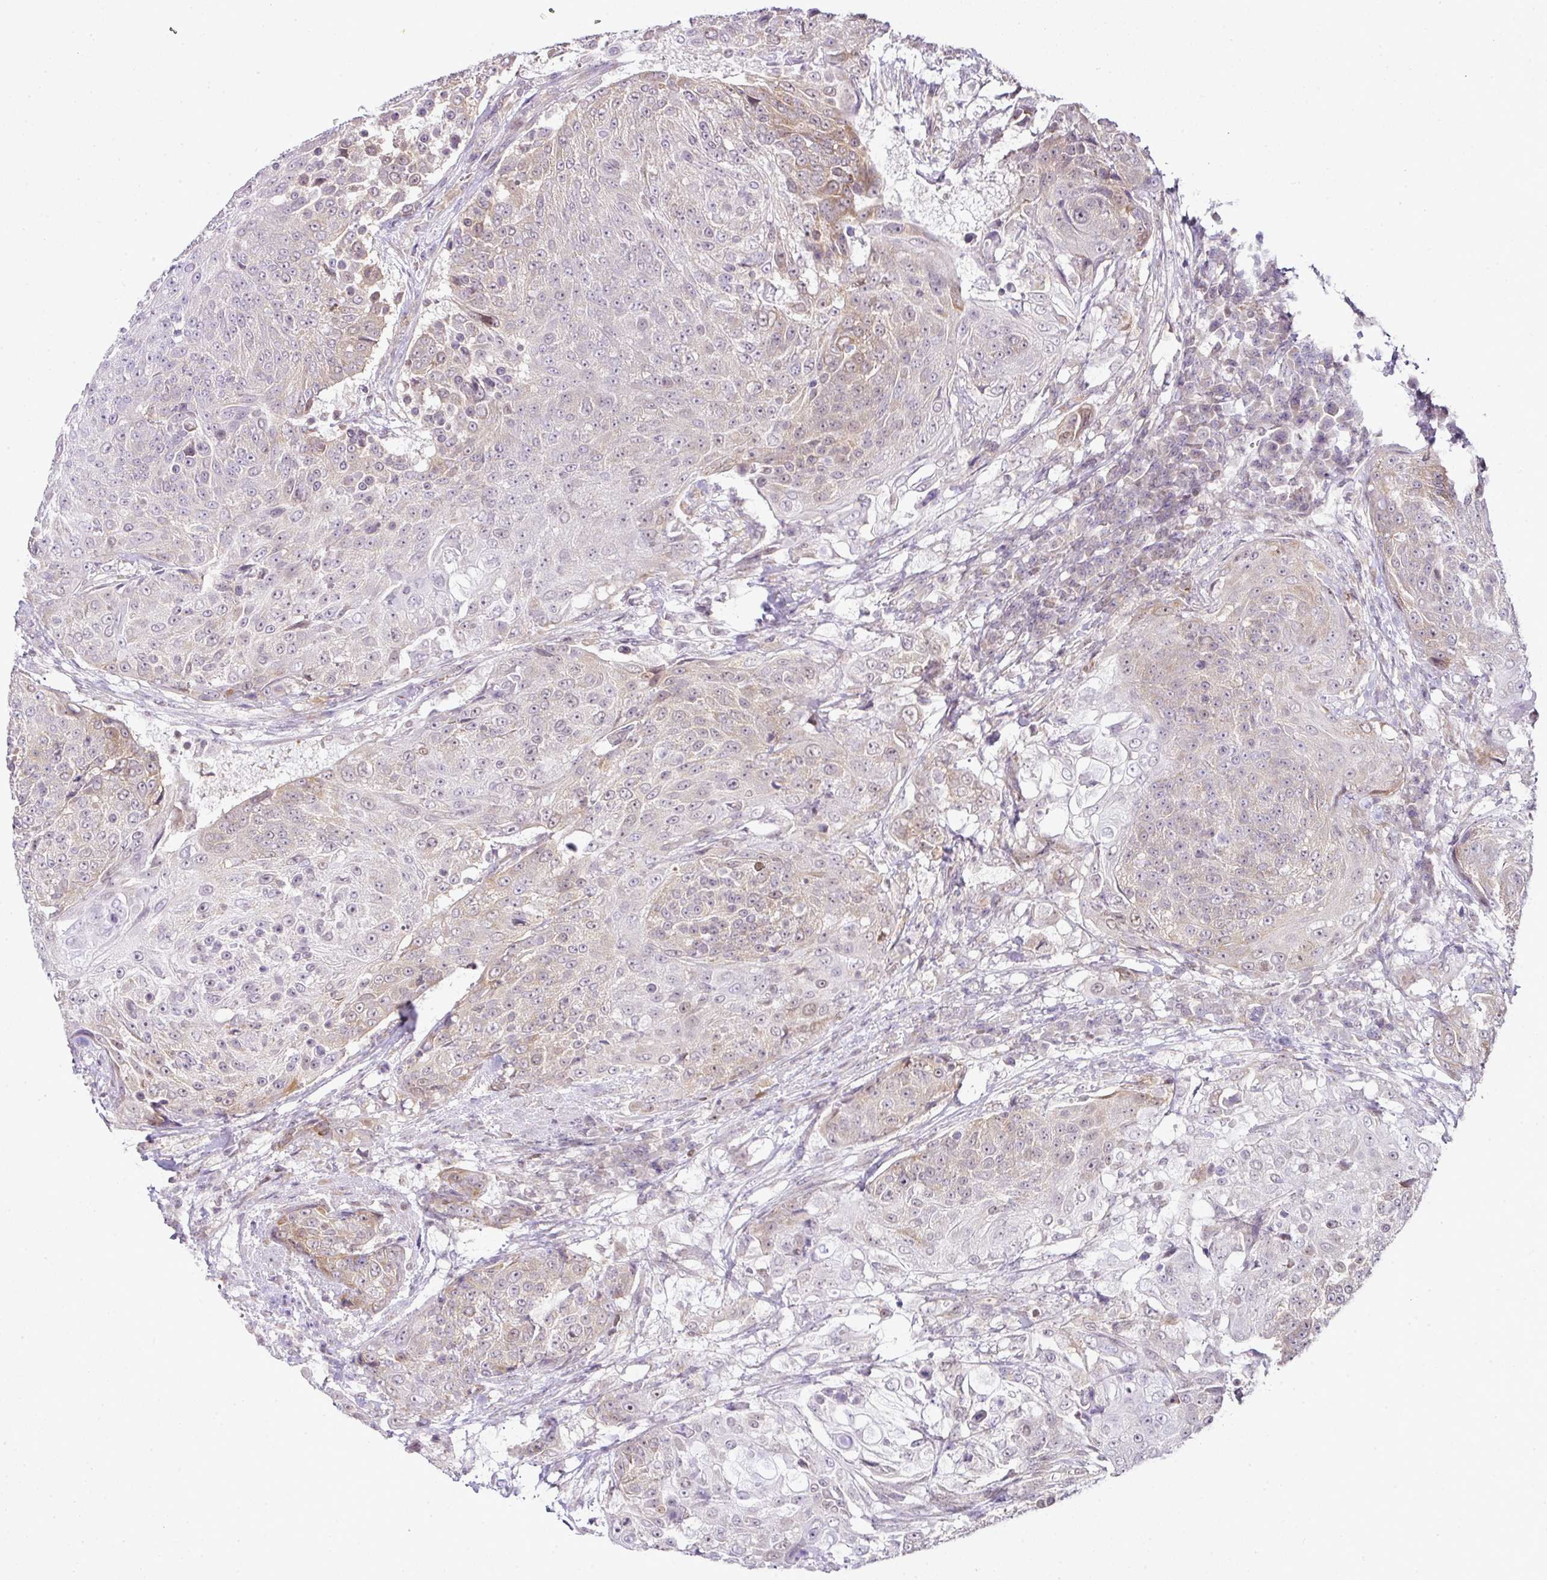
{"staining": {"intensity": "weak", "quantity": "<25%", "location": "cytoplasmic/membranous"}, "tissue": "urothelial cancer", "cell_type": "Tumor cells", "image_type": "cancer", "snomed": [{"axis": "morphology", "description": "Urothelial carcinoma, High grade"}, {"axis": "topography", "description": "Urinary bladder"}], "caption": "DAB (3,3'-diaminobenzidine) immunohistochemical staining of high-grade urothelial carcinoma displays no significant staining in tumor cells.", "gene": "FAM32A", "patient": {"sex": "female", "age": 63}}